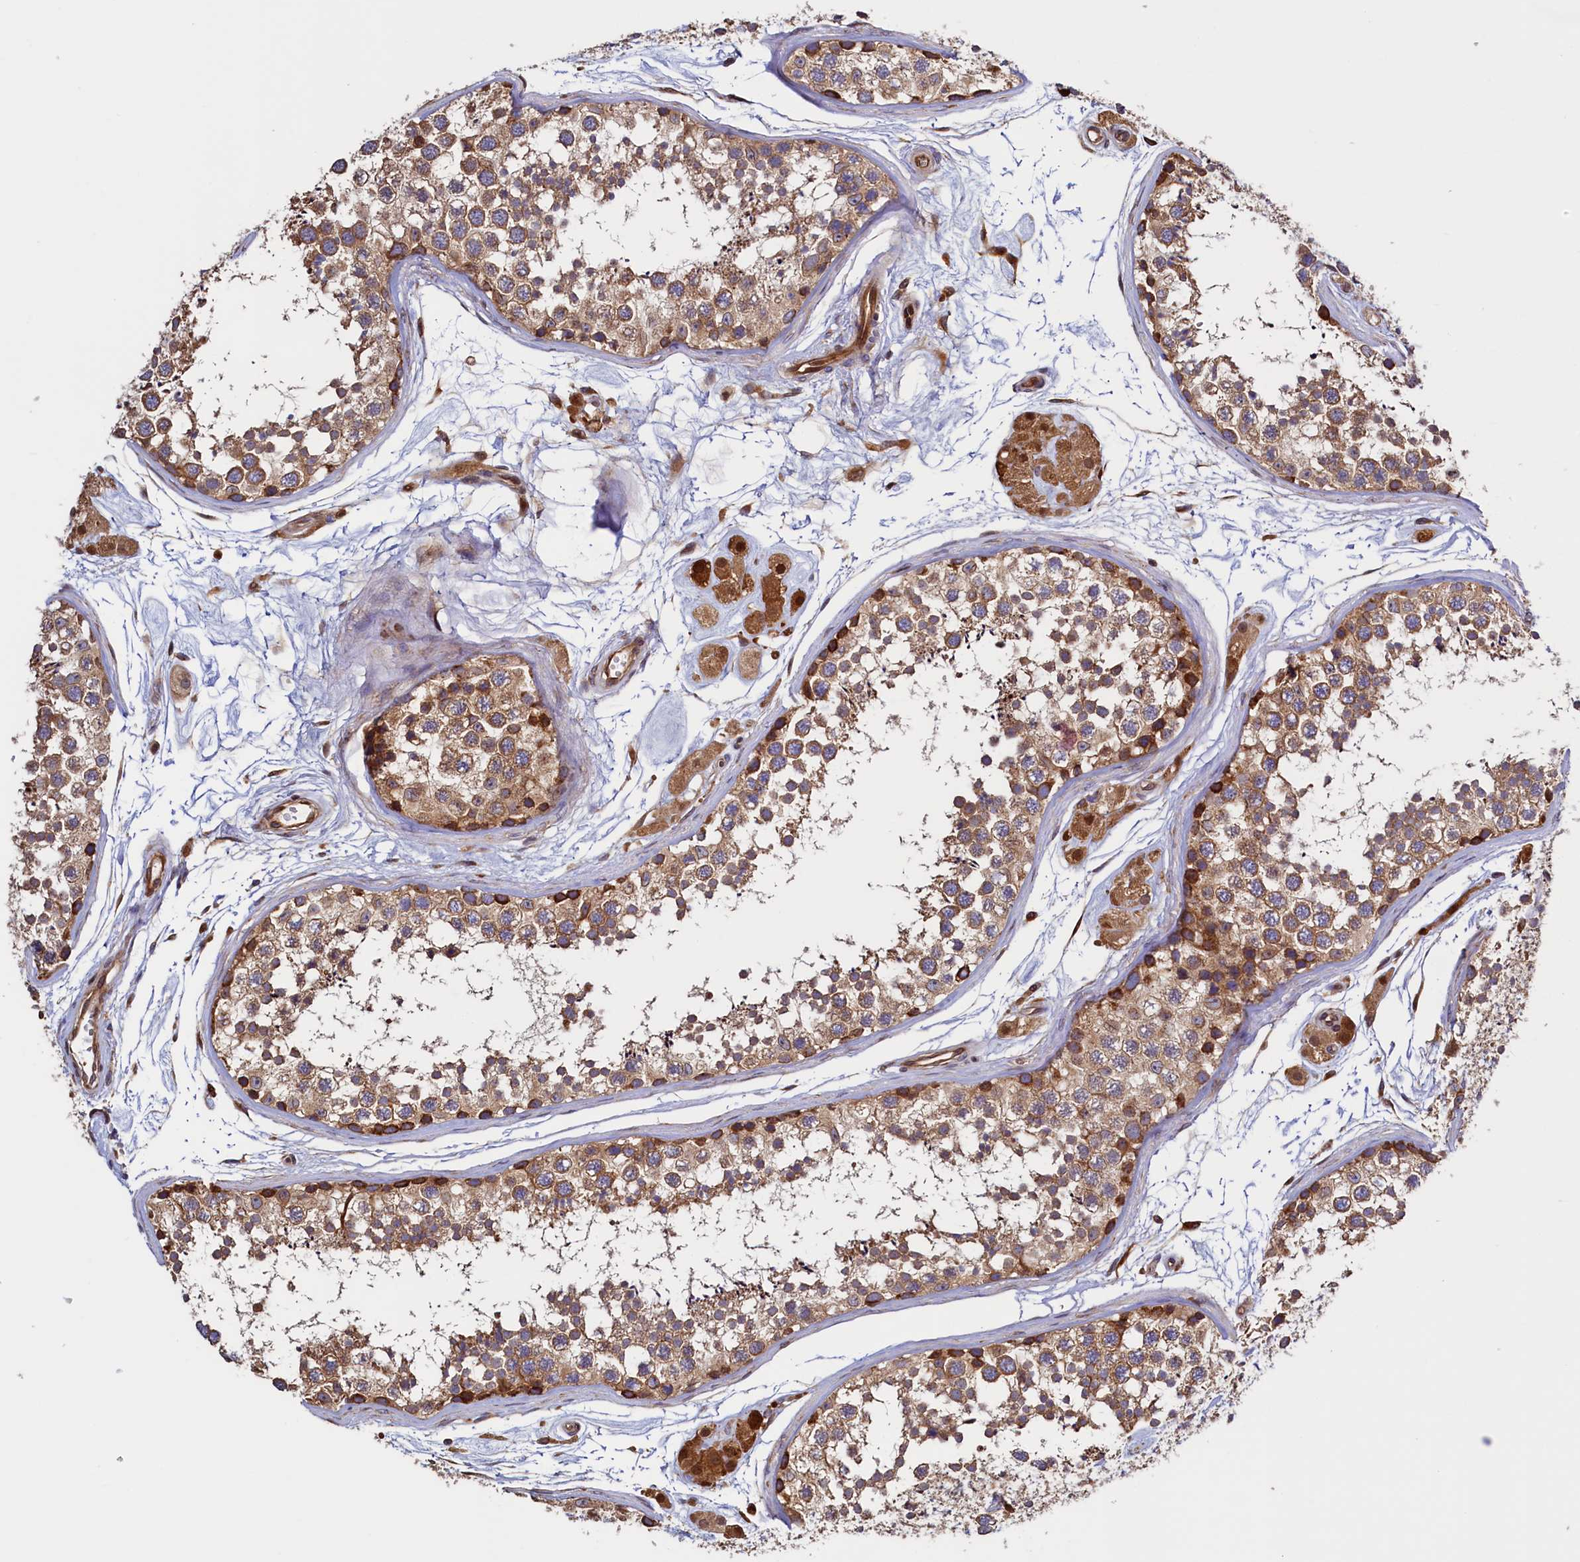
{"staining": {"intensity": "moderate", "quantity": ">75%", "location": "cytoplasmic/membranous"}, "tissue": "testis", "cell_type": "Cells in seminiferous ducts", "image_type": "normal", "snomed": [{"axis": "morphology", "description": "Normal tissue, NOS"}, {"axis": "topography", "description": "Testis"}], "caption": "Immunohistochemical staining of benign testis exhibits moderate cytoplasmic/membranous protein staining in about >75% of cells in seminiferous ducts.", "gene": "ATXN2L", "patient": {"sex": "male", "age": 56}}